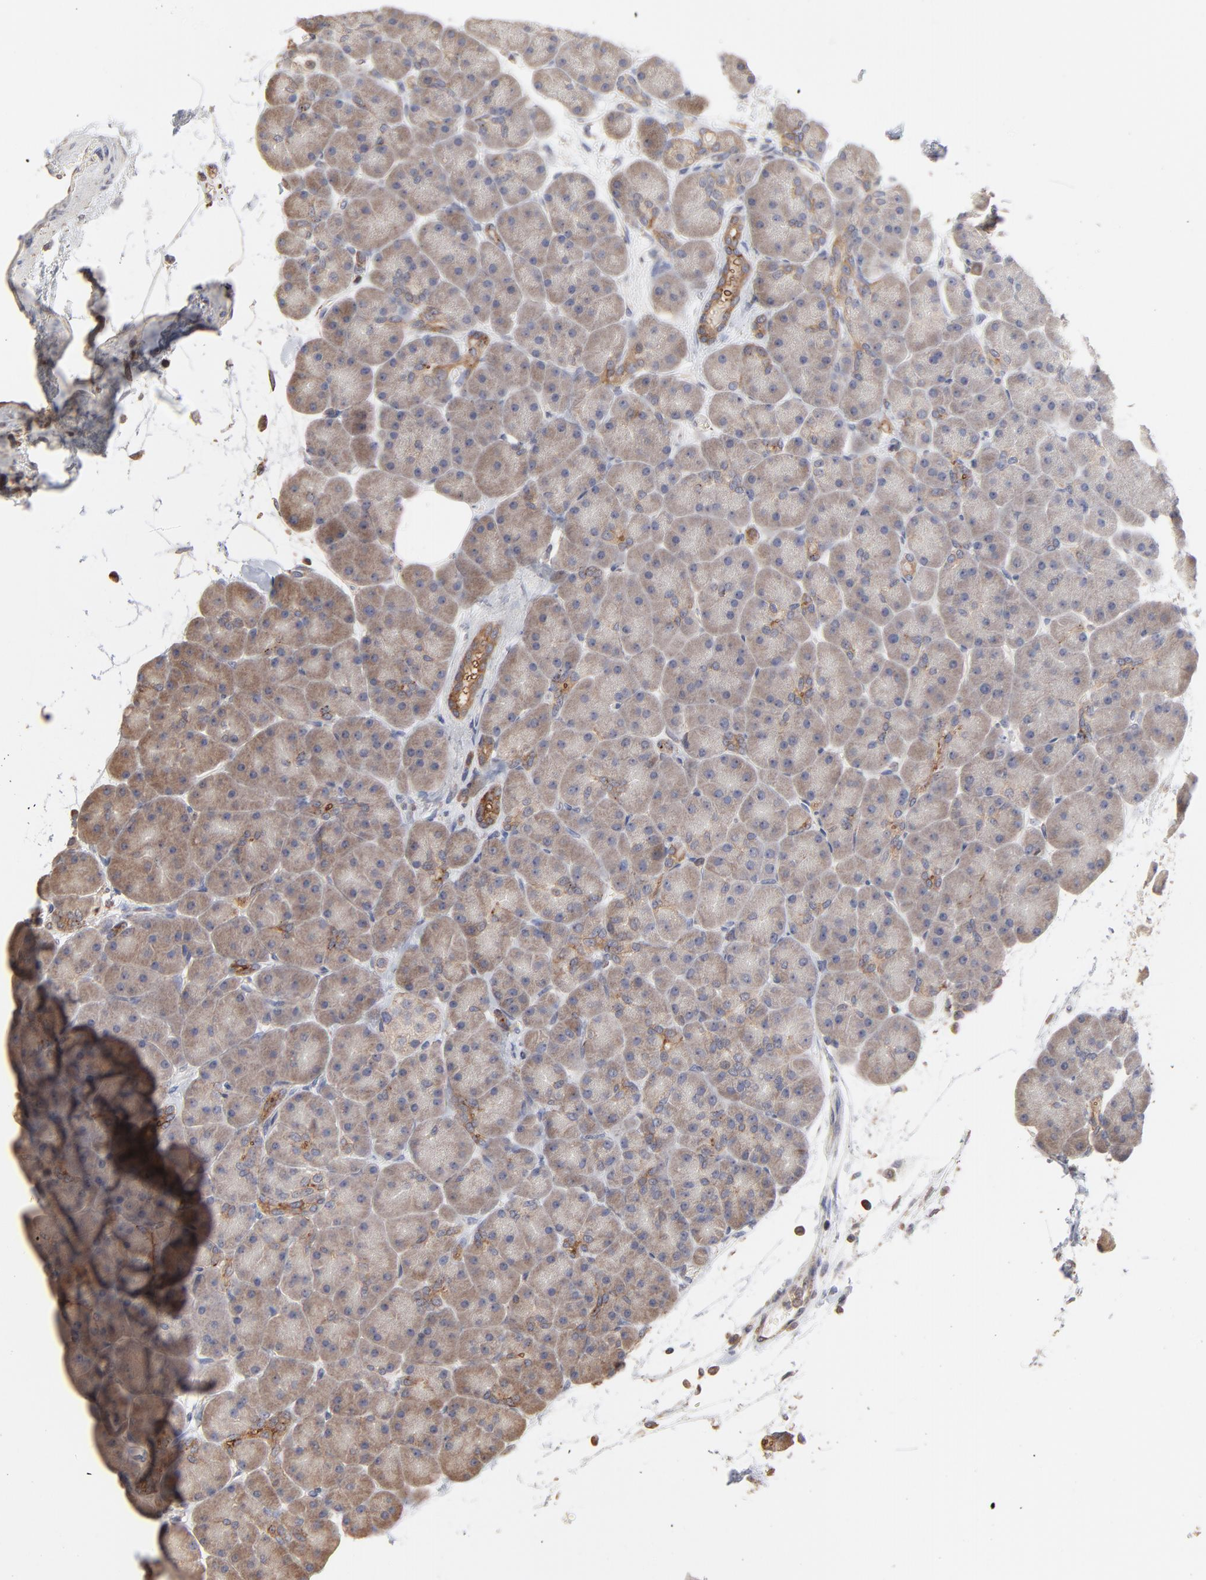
{"staining": {"intensity": "weak", "quantity": ">75%", "location": "cytoplasmic/membranous"}, "tissue": "pancreas", "cell_type": "Exocrine glandular cells", "image_type": "normal", "snomed": [{"axis": "morphology", "description": "Normal tissue, NOS"}, {"axis": "topography", "description": "Pancreas"}], "caption": "Weak cytoplasmic/membranous protein positivity is appreciated in about >75% of exocrine glandular cells in pancreas.", "gene": "RNF213", "patient": {"sex": "male", "age": 66}}